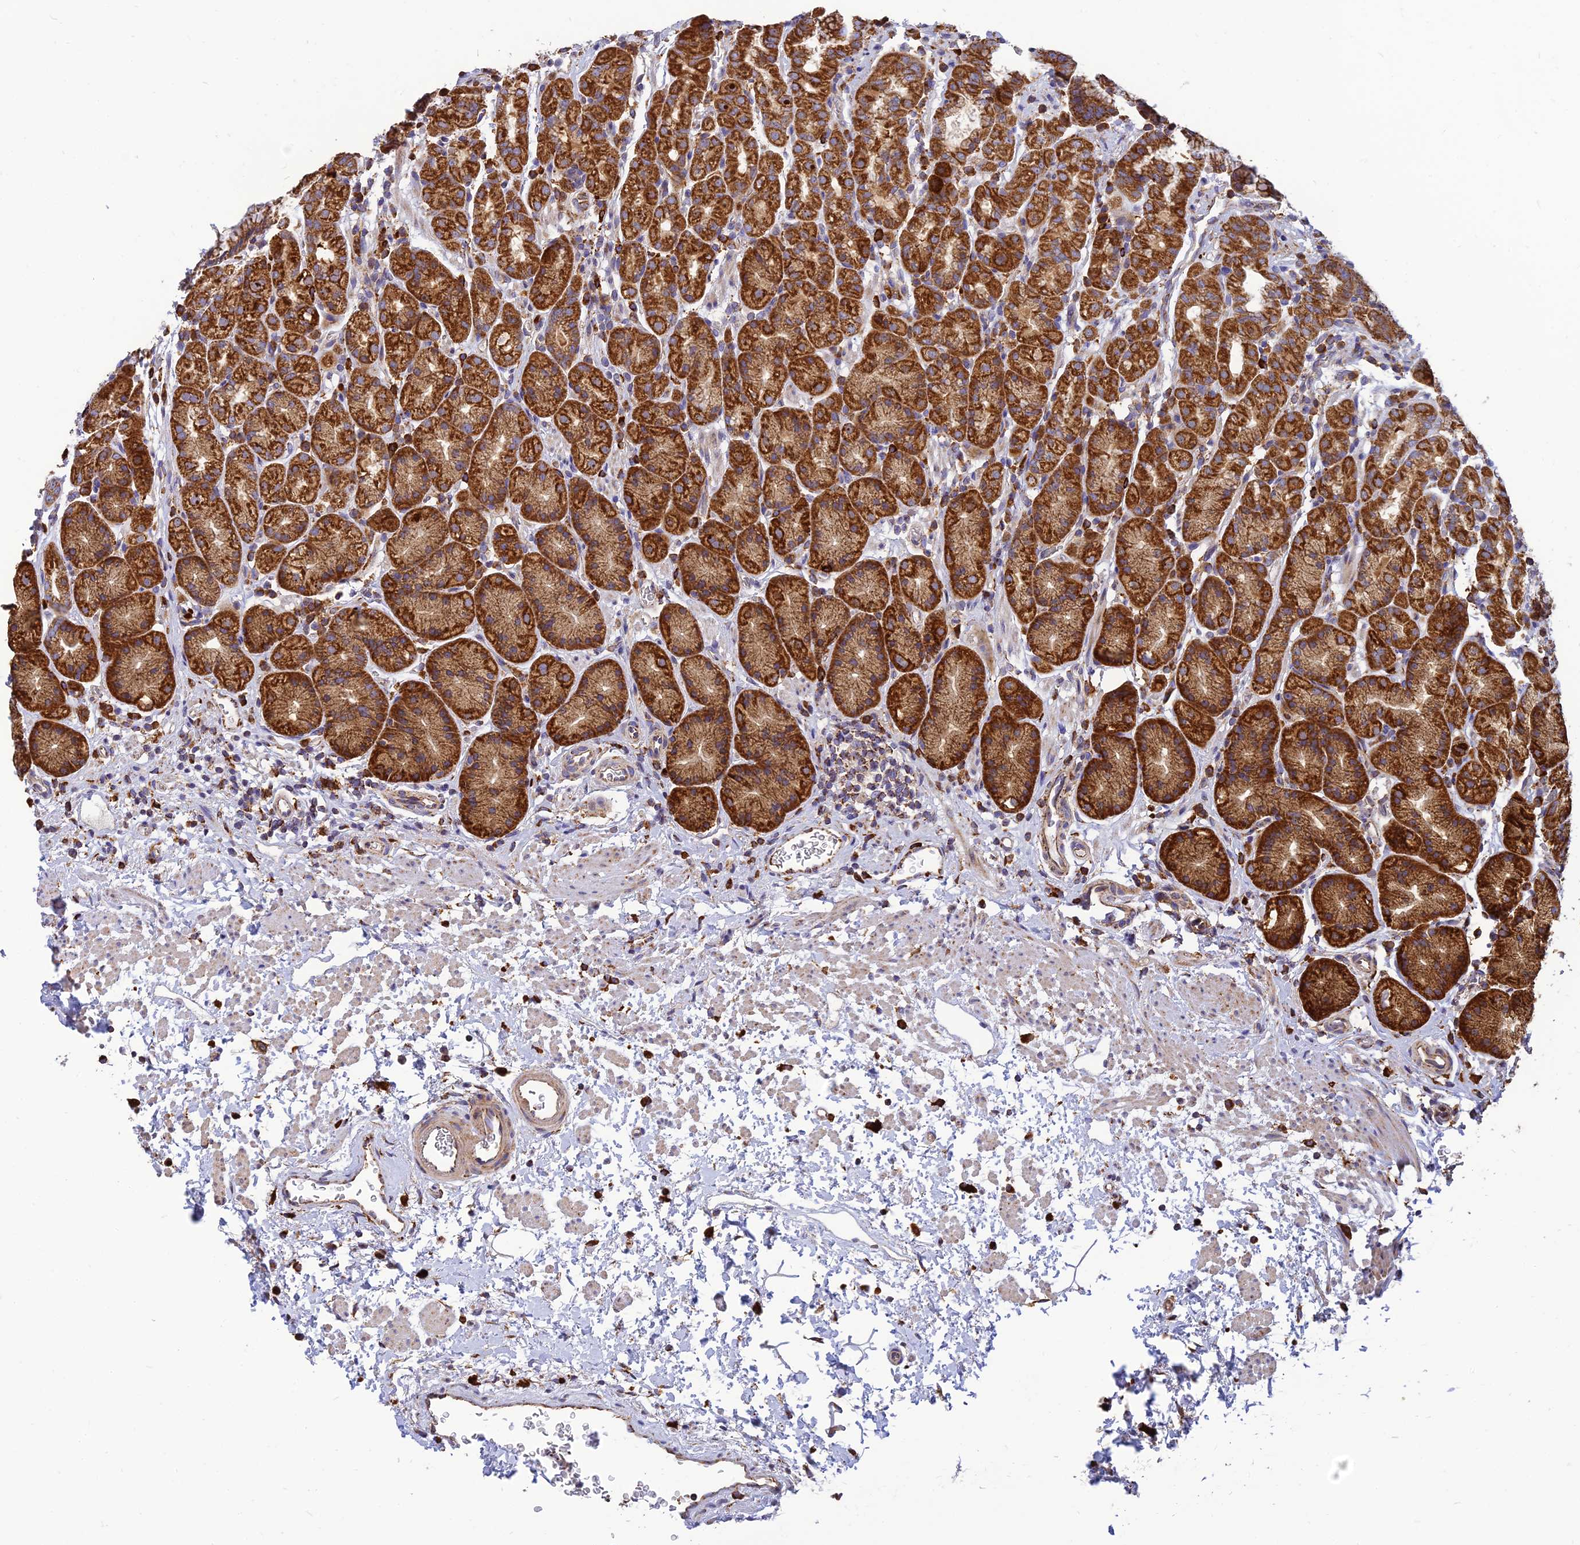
{"staining": {"intensity": "strong", "quantity": ">75%", "location": "cytoplasmic/membranous"}, "tissue": "stomach", "cell_type": "Glandular cells", "image_type": "normal", "snomed": [{"axis": "morphology", "description": "Normal tissue, NOS"}, {"axis": "topography", "description": "Stomach"}], "caption": "Protein expression by immunohistochemistry (IHC) displays strong cytoplasmic/membranous staining in approximately >75% of glandular cells in unremarkable stomach. (DAB (3,3'-diaminobenzidine) IHC, brown staining for protein, blue staining for nuclei).", "gene": "THUMPD2", "patient": {"sex": "male", "age": 63}}